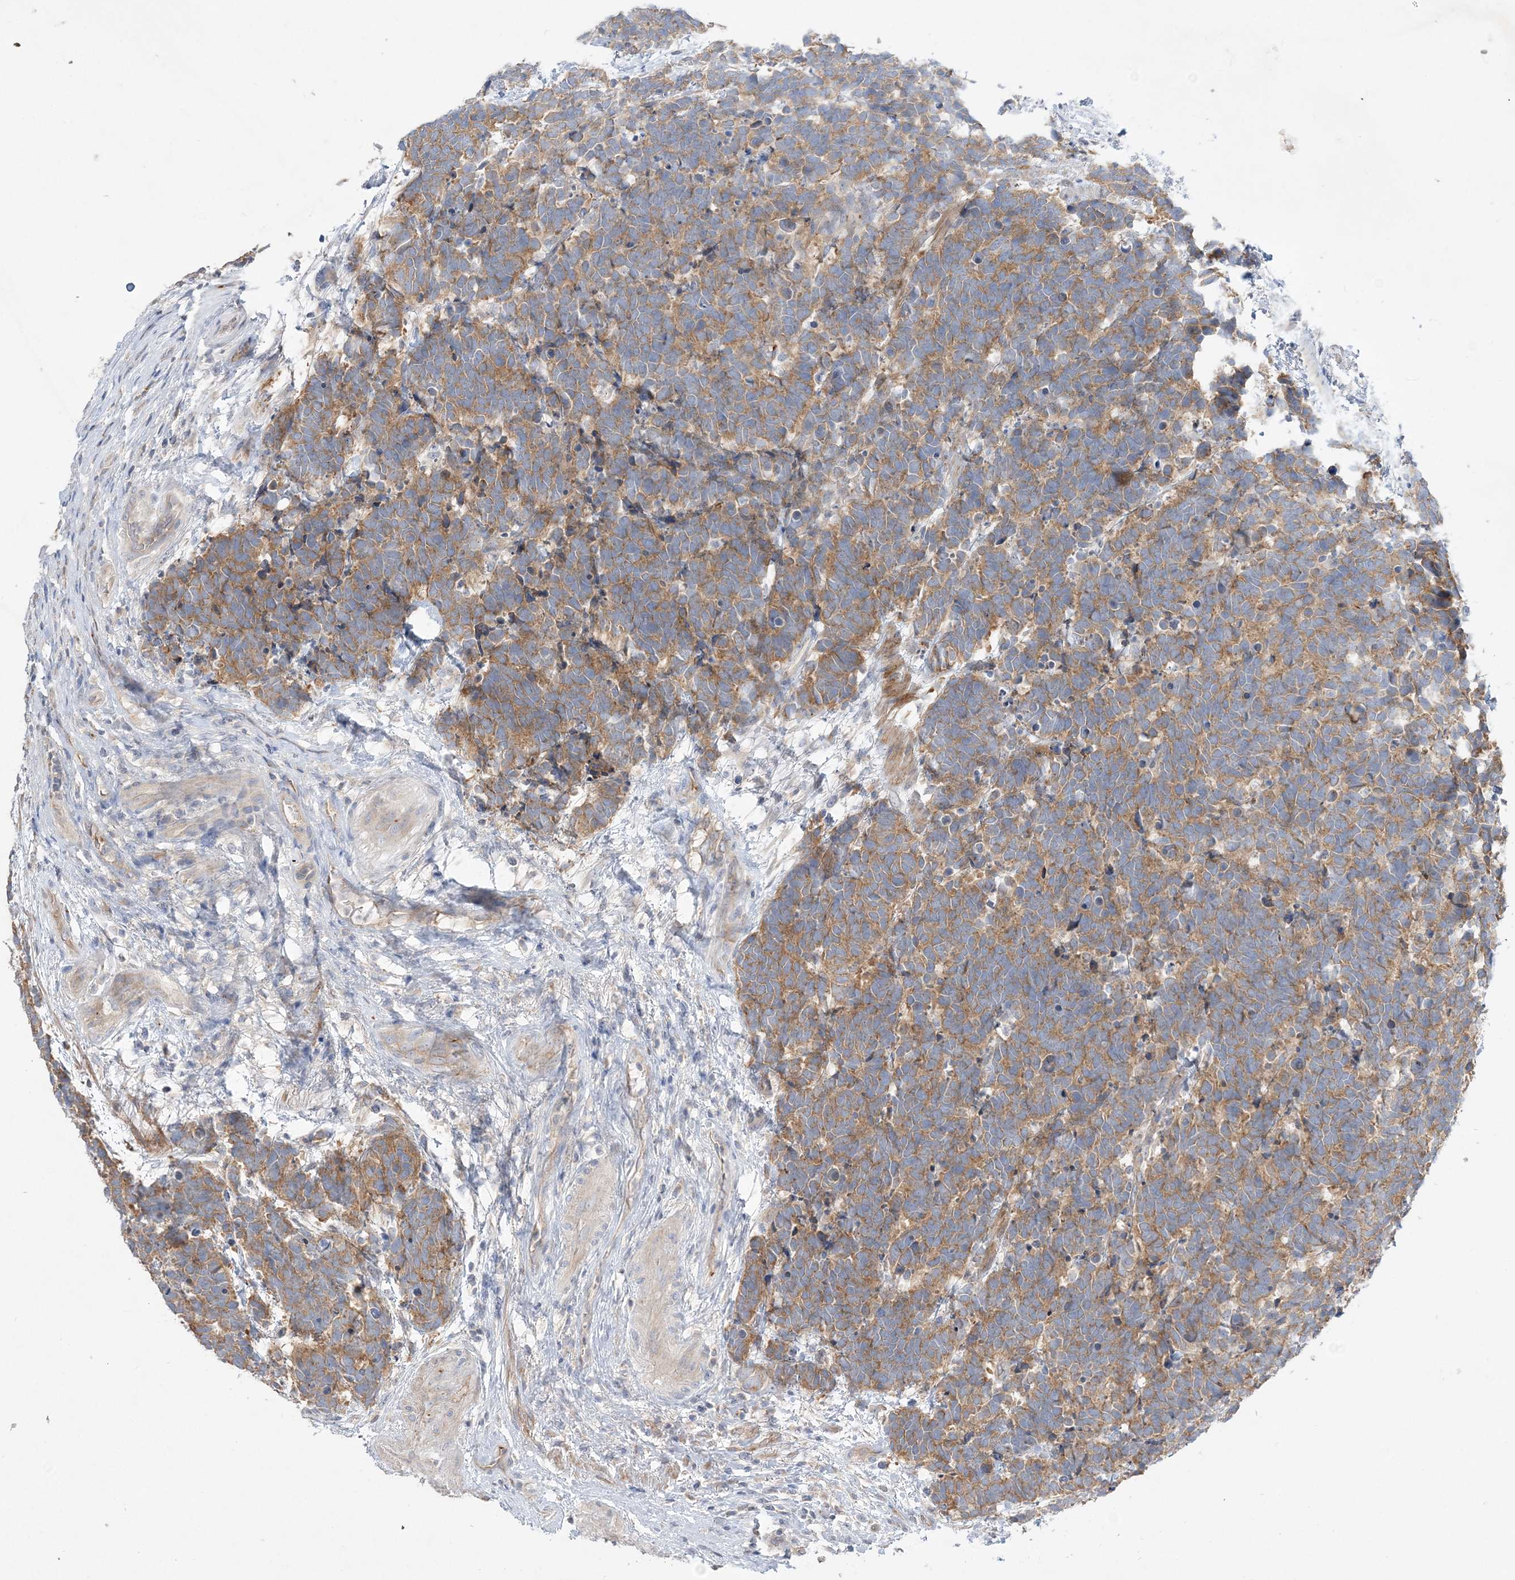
{"staining": {"intensity": "moderate", "quantity": ">75%", "location": "cytoplasmic/membranous"}, "tissue": "carcinoid", "cell_type": "Tumor cells", "image_type": "cancer", "snomed": [{"axis": "morphology", "description": "Carcinoma, NOS"}, {"axis": "morphology", "description": "Carcinoid, malignant, NOS"}, {"axis": "topography", "description": "Urinary bladder"}], "caption": "This photomicrograph reveals immunohistochemistry (IHC) staining of carcinoma, with medium moderate cytoplasmic/membranous expression in approximately >75% of tumor cells.", "gene": "ADCK2", "patient": {"sex": "male", "age": 57}}